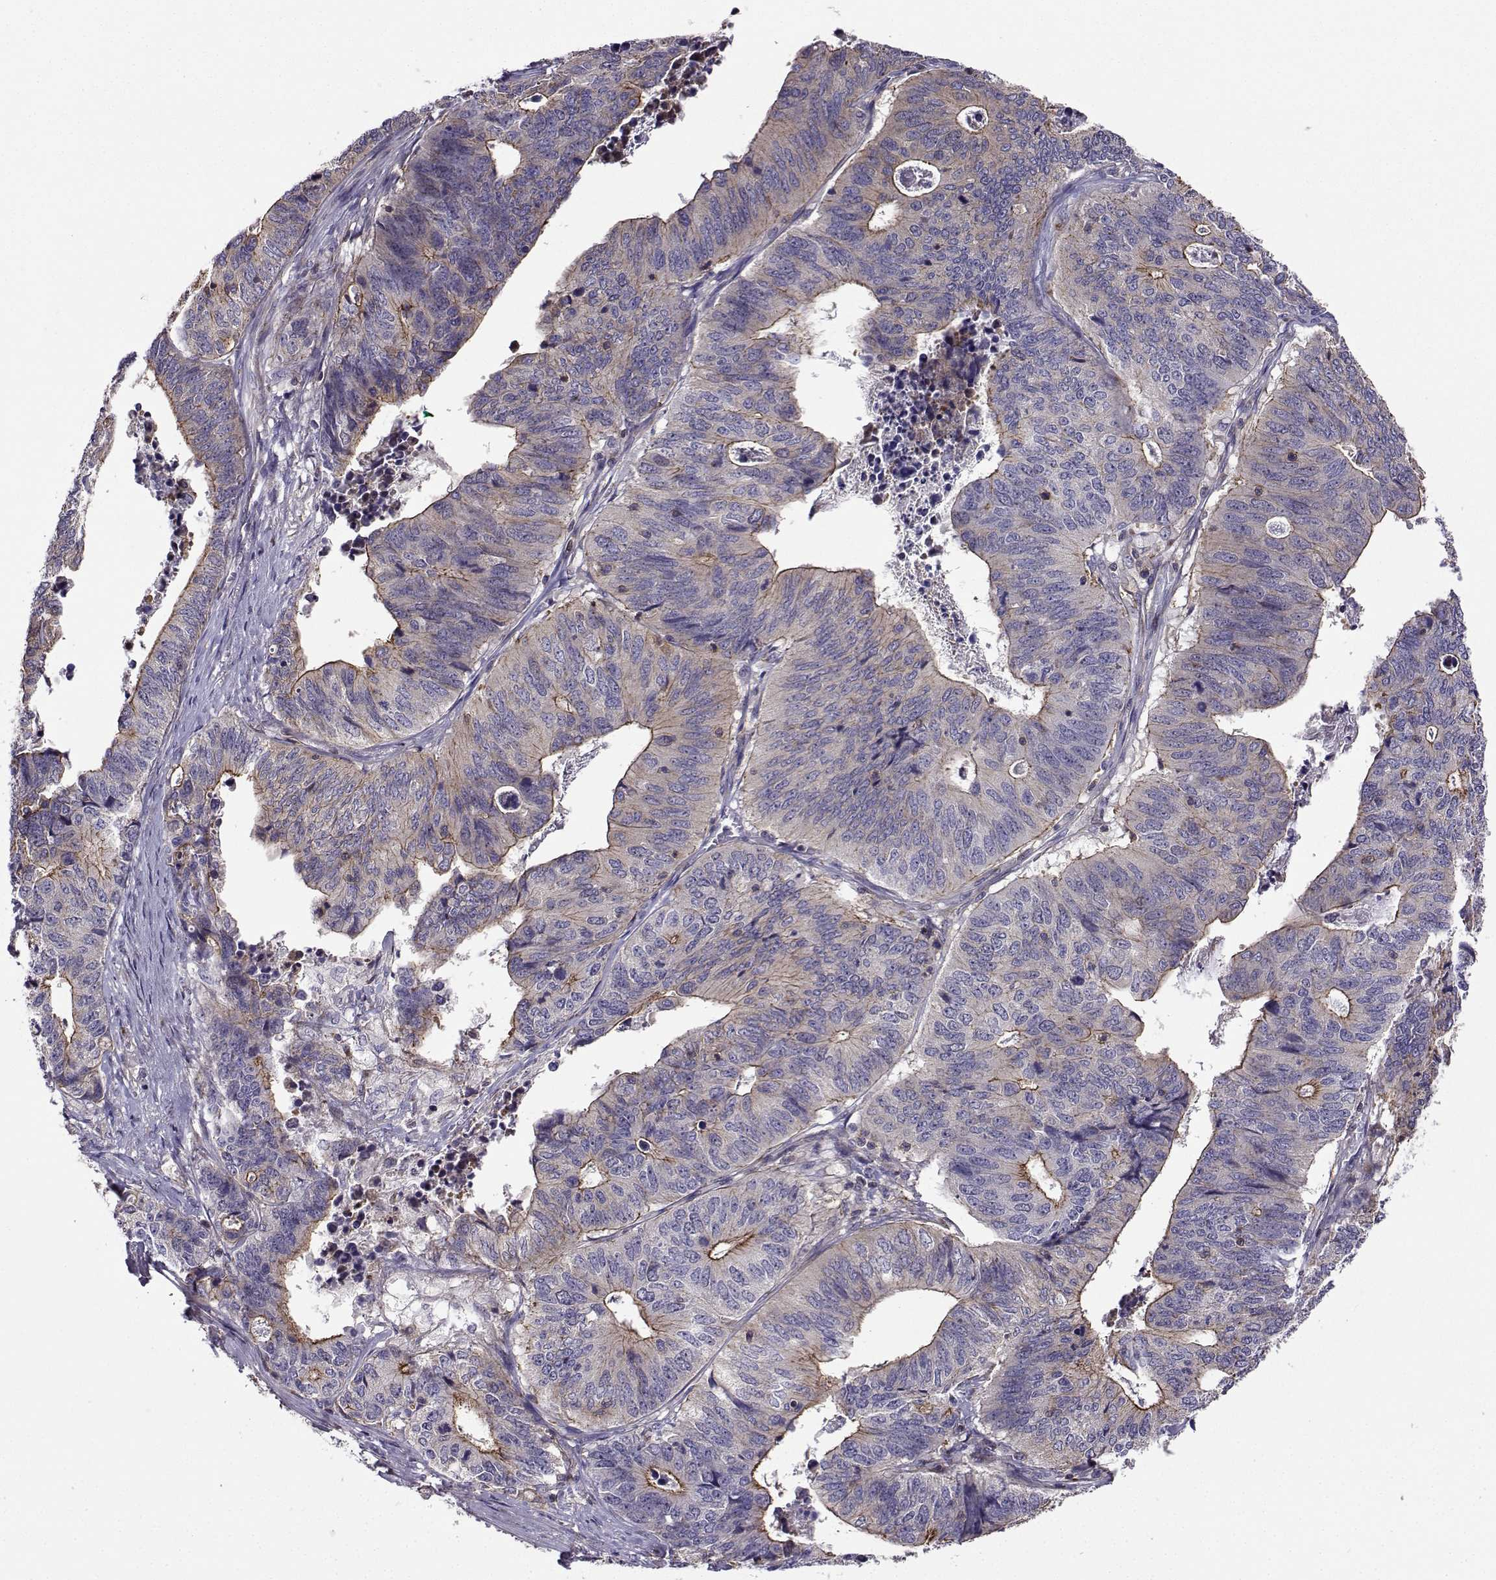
{"staining": {"intensity": "strong", "quantity": "<25%", "location": "cytoplasmic/membranous"}, "tissue": "stomach cancer", "cell_type": "Tumor cells", "image_type": "cancer", "snomed": [{"axis": "morphology", "description": "Adenocarcinoma, NOS"}, {"axis": "topography", "description": "Stomach, upper"}], "caption": "A photomicrograph of human stomach cancer (adenocarcinoma) stained for a protein shows strong cytoplasmic/membranous brown staining in tumor cells.", "gene": "ITGB8", "patient": {"sex": "female", "age": 67}}